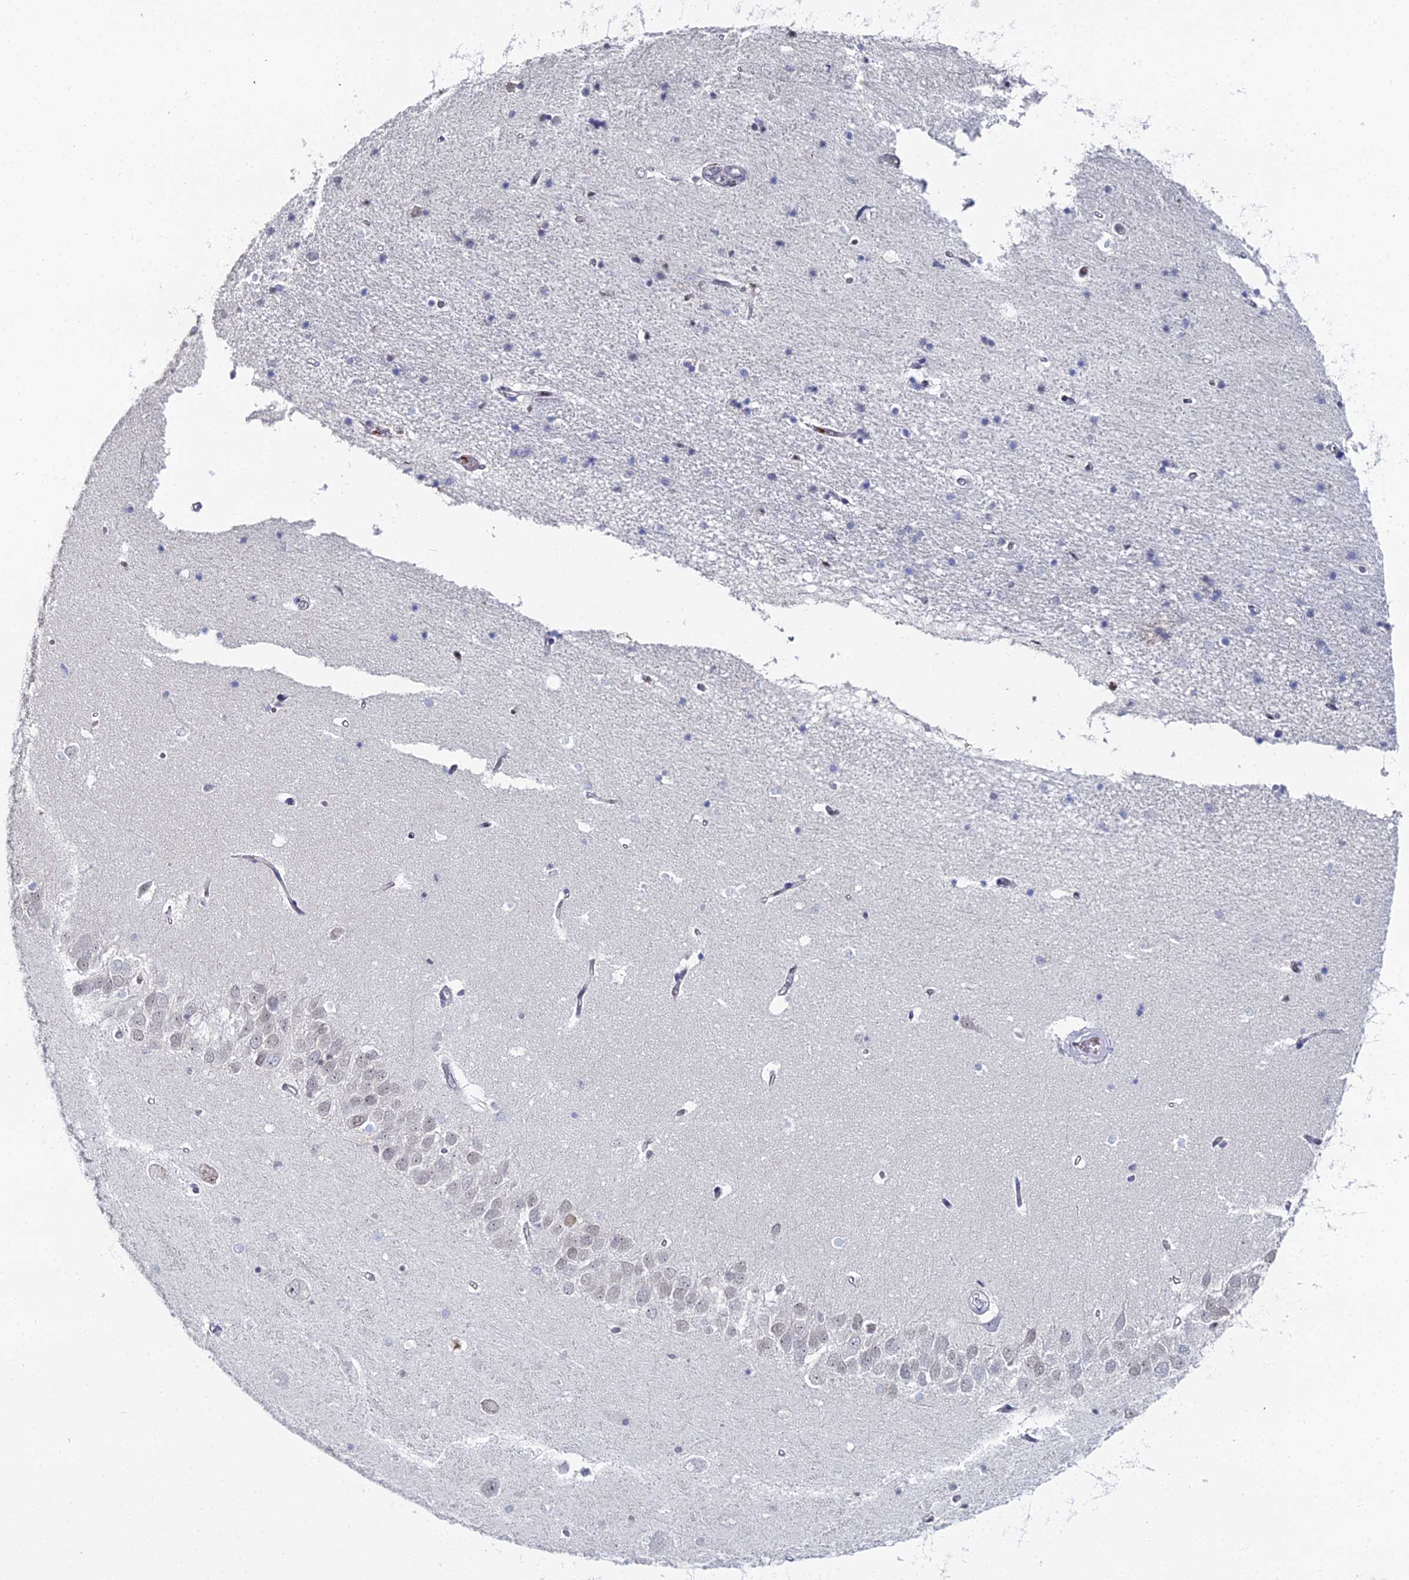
{"staining": {"intensity": "moderate", "quantity": "<25%", "location": "nuclear"}, "tissue": "hippocampus", "cell_type": "Glial cells", "image_type": "normal", "snomed": [{"axis": "morphology", "description": "Normal tissue, NOS"}, {"axis": "topography", "description": "Hippocampus"}], "caption": "The image exhibits staining of normal hippocampus, revealing moderate nuclear protein expression (brown color) within glial cells.", "gene": "GSC2", "patient": {"sex": "male", "age": 45}}